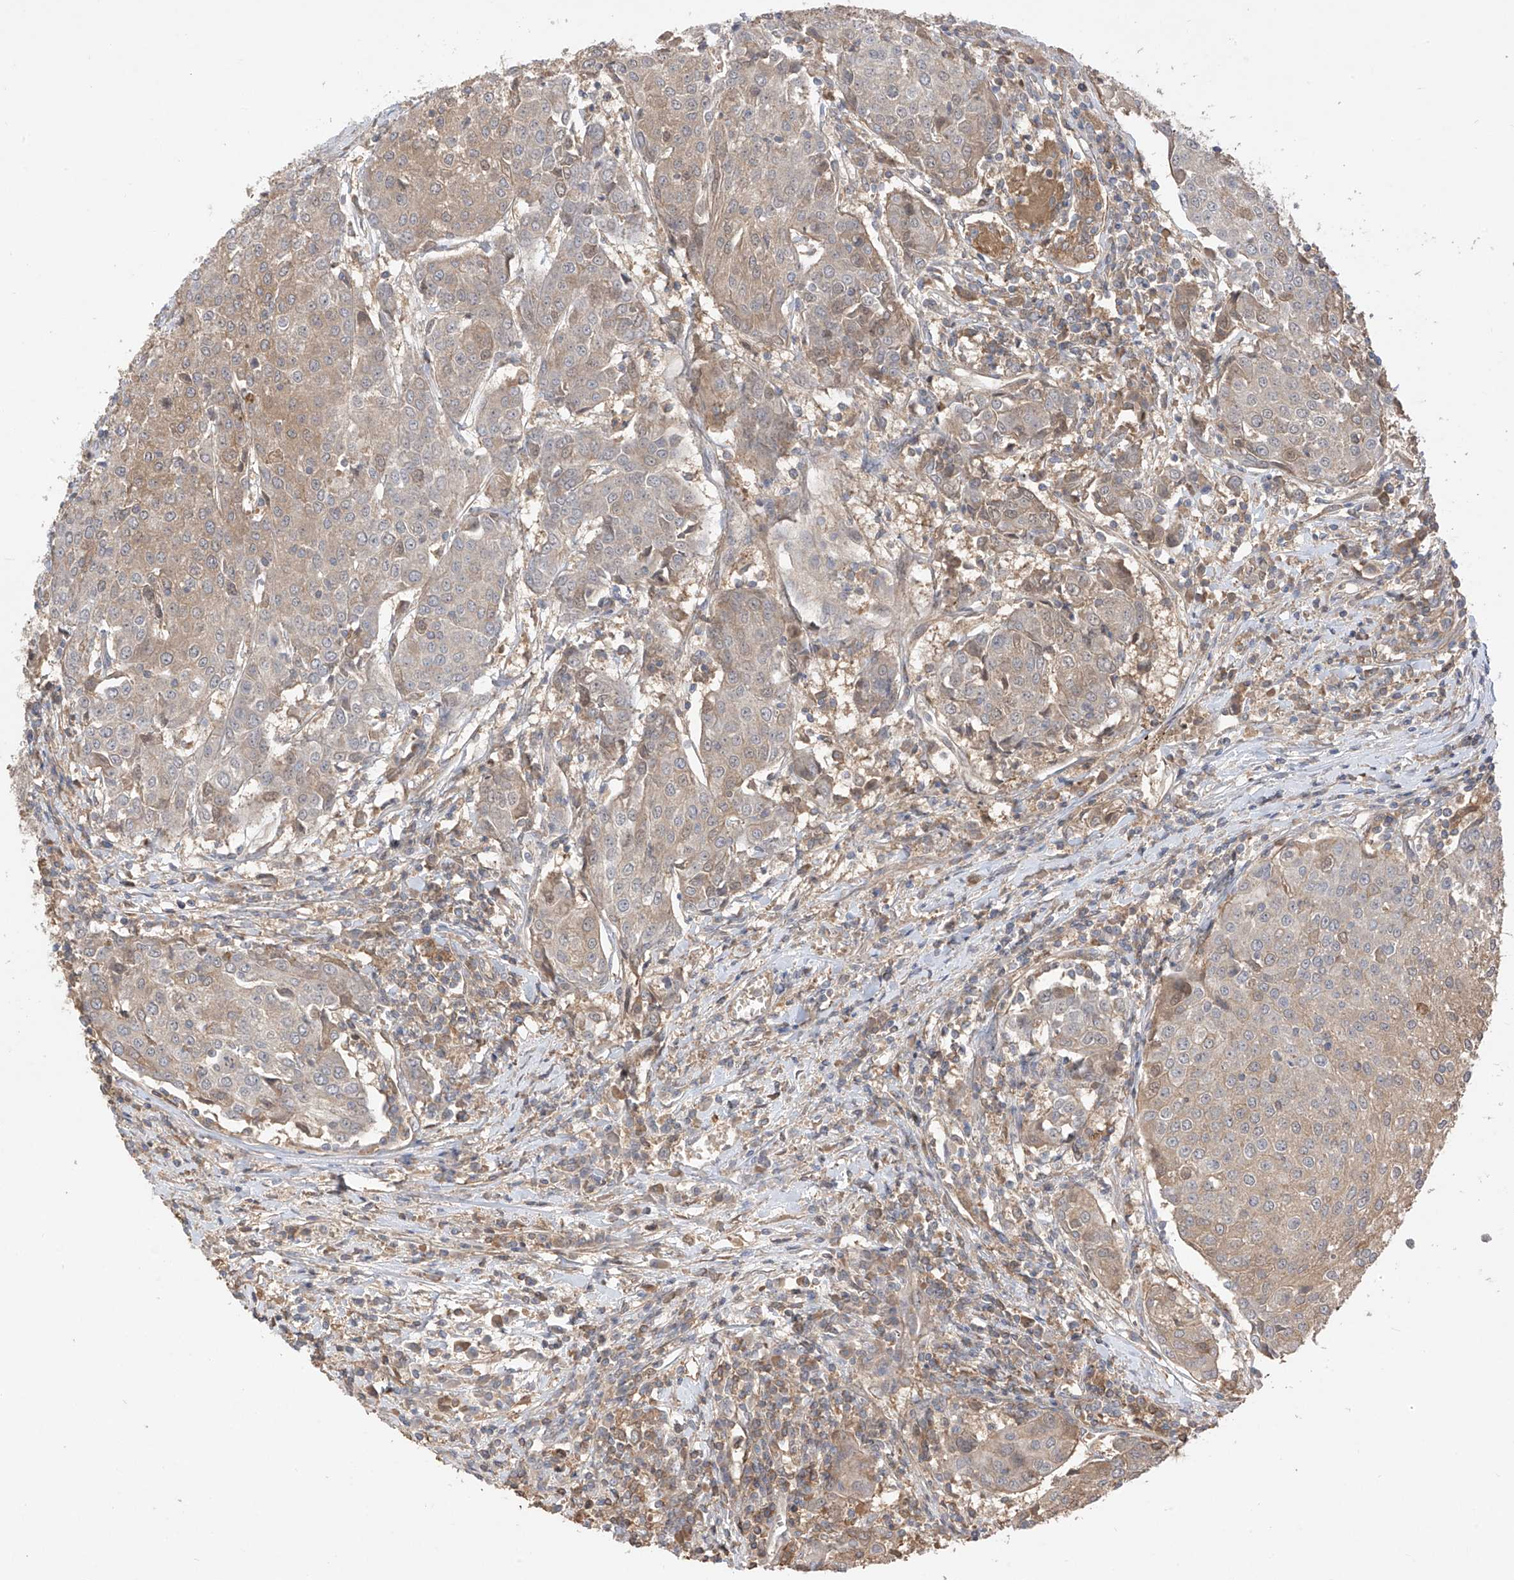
{"staining": {"intensity": "moderate", "quantity": "25%-75%", "location": "cytoplasmic/membranous"}, "tissue": "urothelial cancer", "cell_type": "Tumor cells", "image_type": "cancer", "snomed": [{"axis": "morphology", "description": "Urothelial carcinoma, High grade"}, {"axis": "topography", "description": "Urinary bladder"}], "caption": "Protein expression analysis of human urothelial carcinoma (high-grade) reveals moderate cytoplasmic/membranous staining in approximately 25%-75% of tumor cells. (DAB (3,3'-diaminobenzidine) IHC with brightfield microscopy, high magnification).", "gene": "CACNA2D4", "patient": {"sex": "female", "age": 85}}